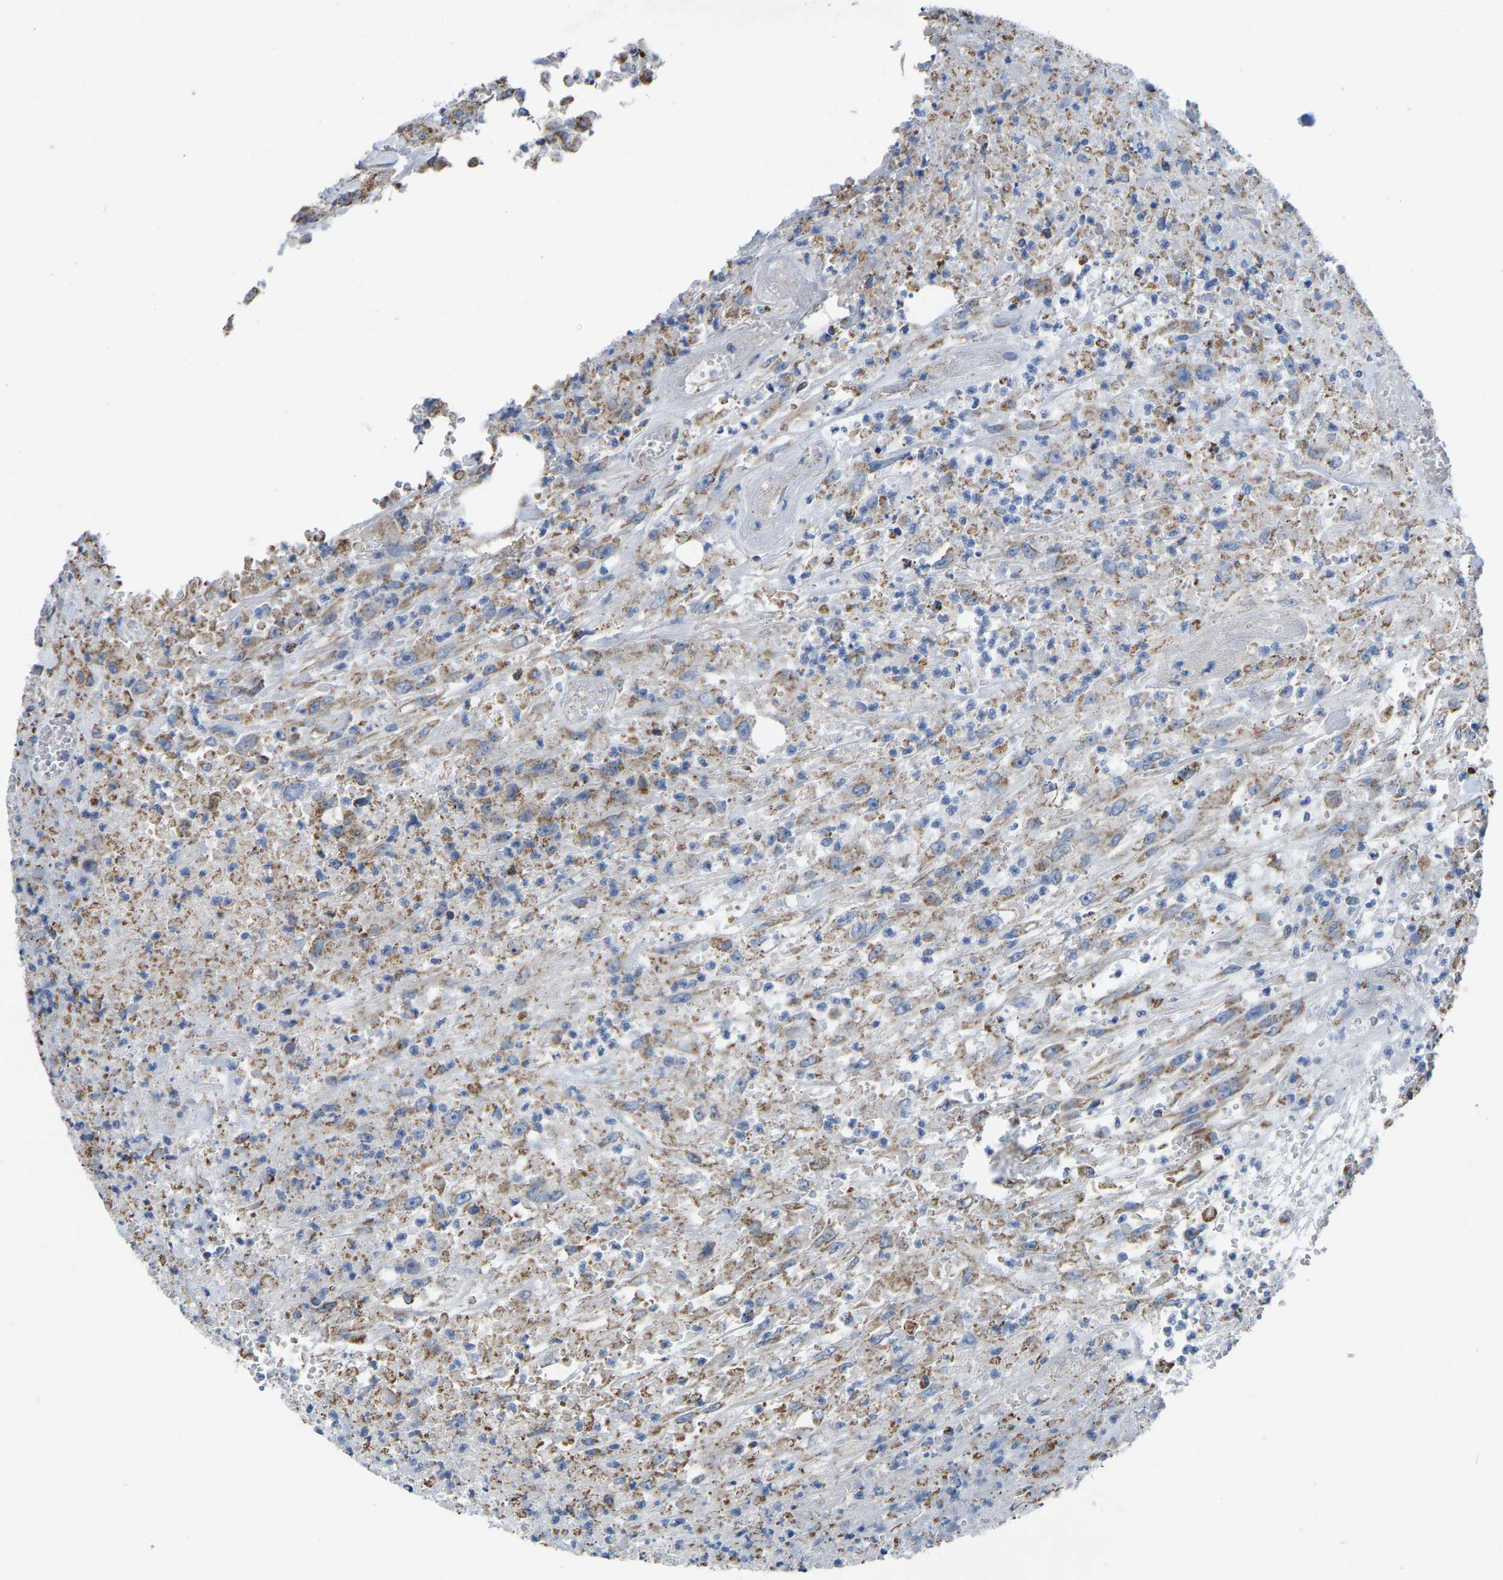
{"staining": {"intensity": "moderate", "quantity": ">75%", "location": "cytoplasmic/membranous"}, "tissue": "urothelial cancer", "cell_type": "Tumor cells", "image_type": "cancer", "snomed": [{"axis": "morphology", "description": "Urothelial carcinoma, High grade"}, {"axis": "topography", "description": "Urinary bladder"}], "caption": "Immunohistochemical staining of urothelial cancer shows medium levels of moderate cytoplasmic/membranous protein positivity in approximately >75% of tumor cells.", "gene": "BCL10", "patient": {"sex": "male", "age": 46}}